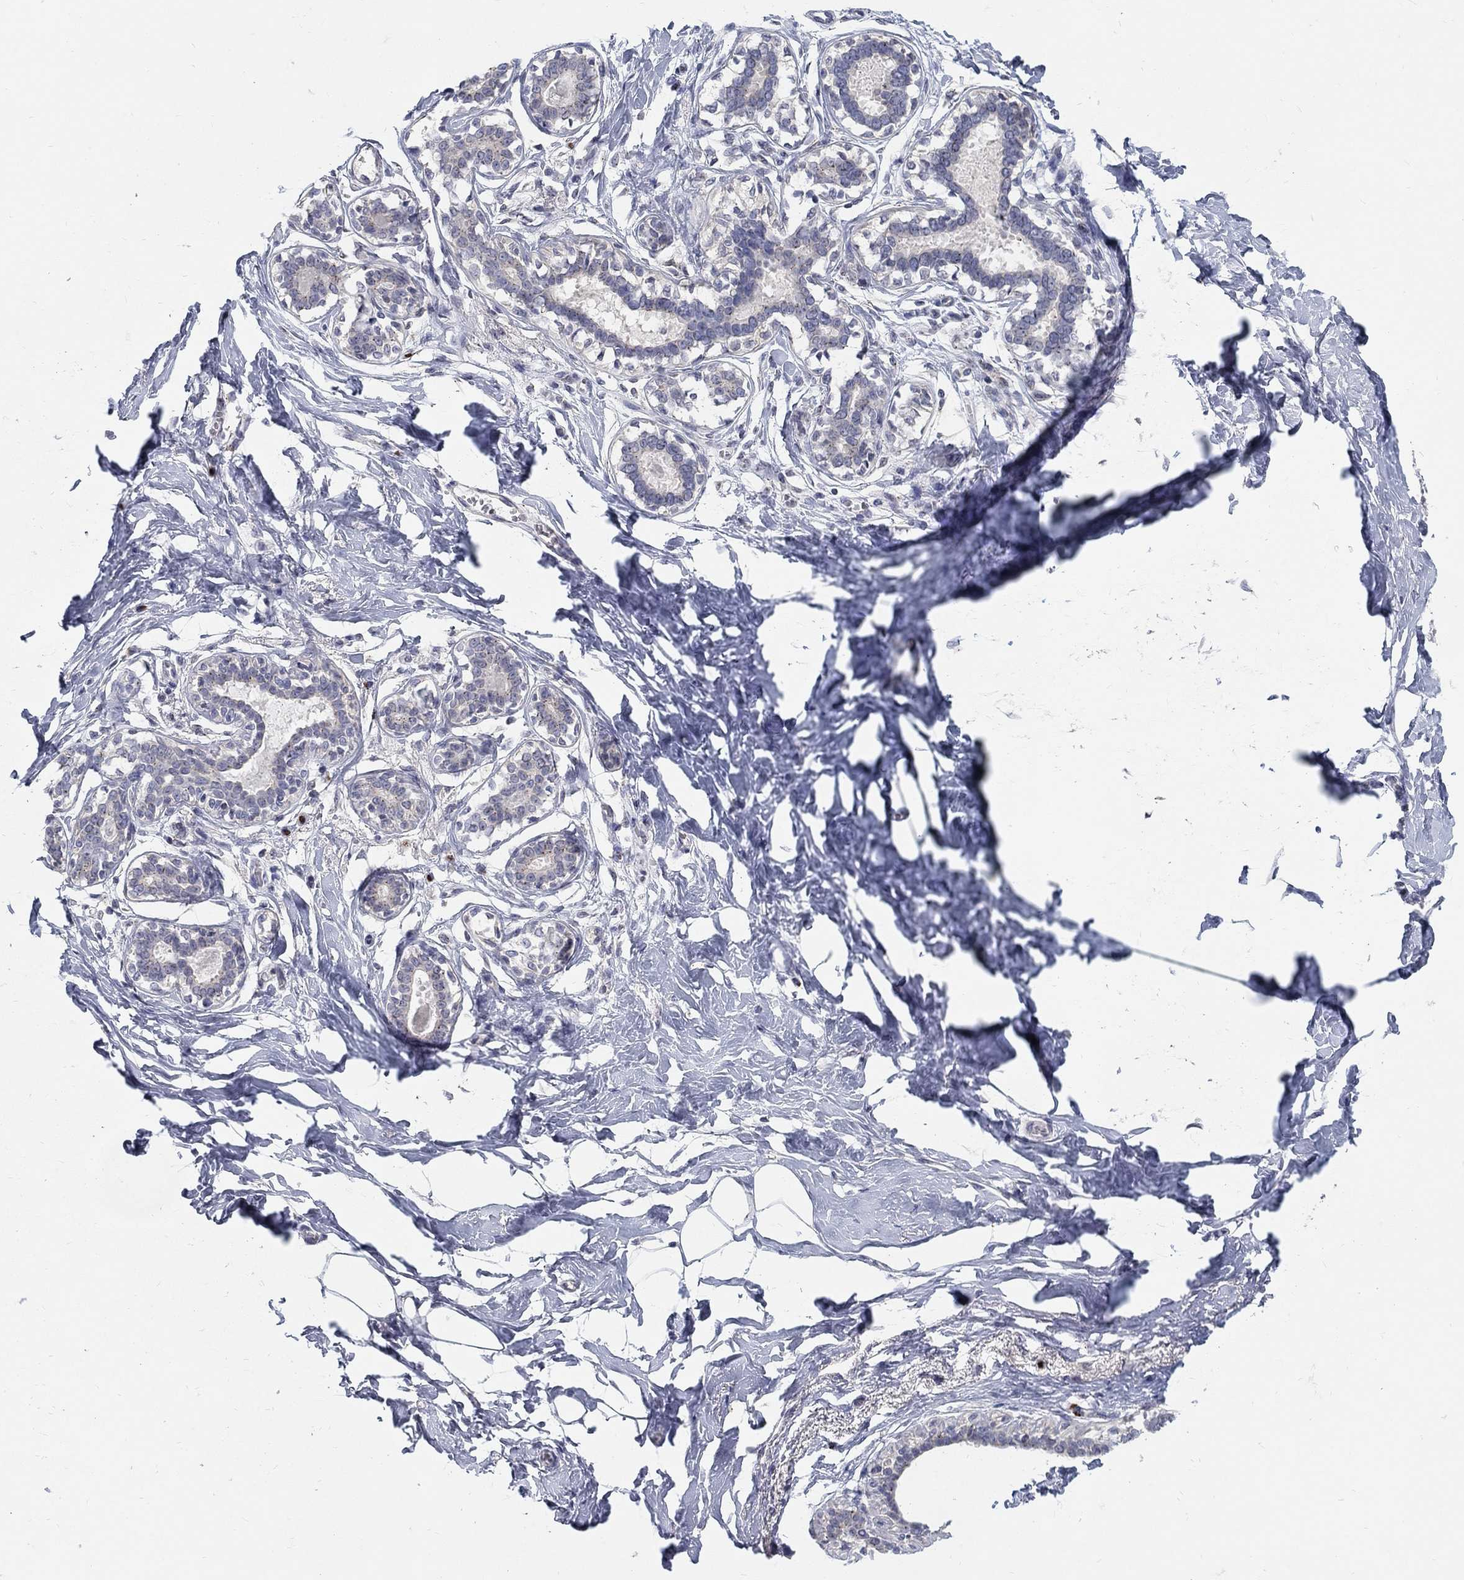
{"staining": {"intensity": "negative", "quantity": "none", "location": "none"}, "tissue": "breast", "cell_type": "Adipocytes", "image_type": "normal", "snomed": [{"axis": "morphology", "description": "Normal tissue, NOS"}, {"axis": "morphology", "description": "Lobular carcinoma, in situ"}, {"axis": "topography", "description": "Breast"}], "caption": "DAB immunohistochemical staining of unremarkable breast displays no significant expression in adipocytes.", "gene": "PANK3", "patient": {"sex": "female", "age": 35}}